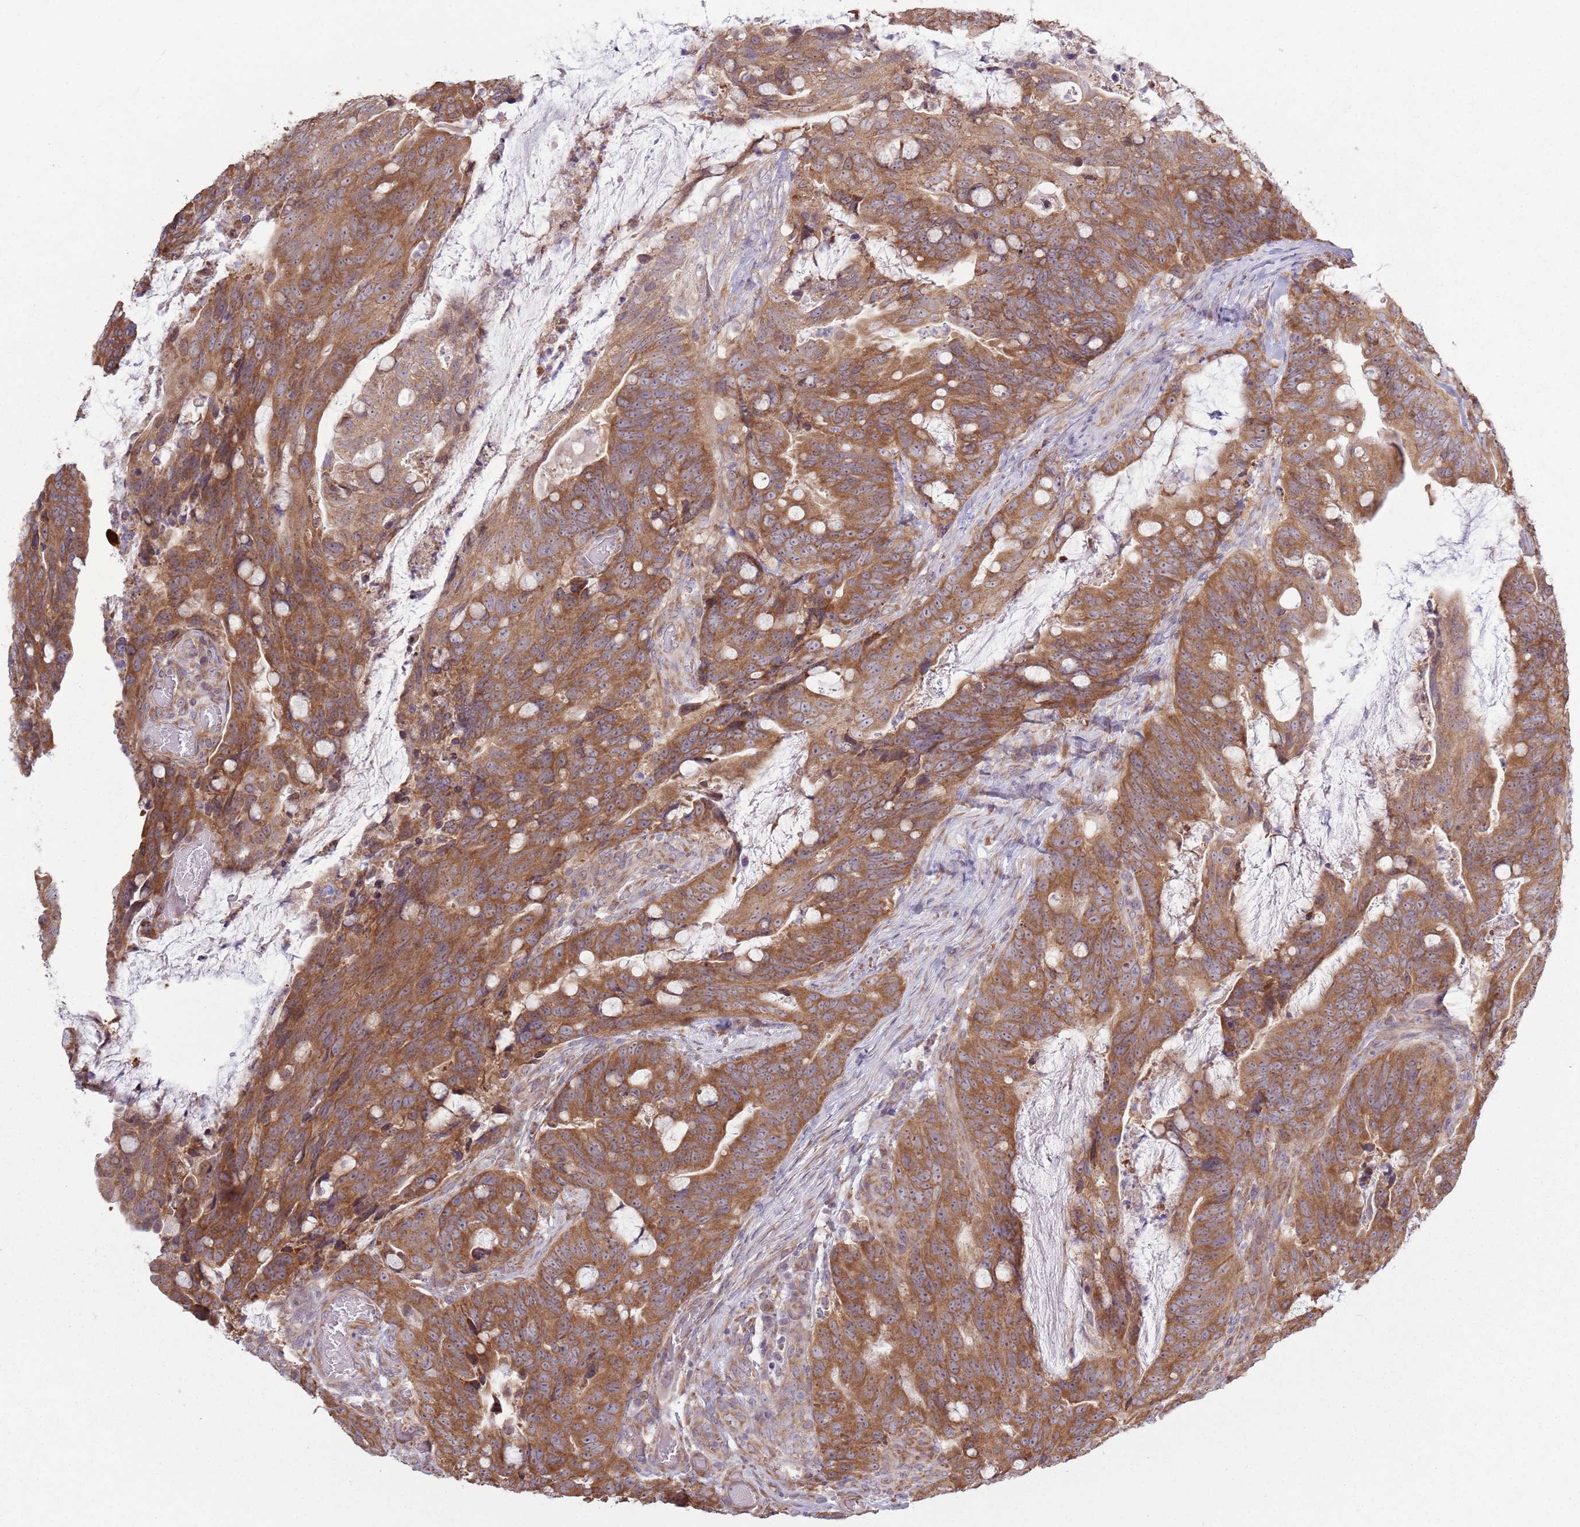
{"staining": {"intensity": "moderate", "quantity": ">75%", "location": "cytoplasmic/membranous"}, "tissue": "colorectal cancer", "cell_type": "Tumor cells", "image_type": "cancer", "snomed": [{"axis": "morphology", "description": "Adenocarcinoma, NOS"}, {"axis": "topography", "description": "Colon"}], "caption": "Approximately >75% of tumor cells in human colorectal cancer (adenocarcinoma) reveal moderate cytoplasmic/membranous protein positivity as visualized by brown immunohistochemical staining.", "gene": "RPL17-C18orf32", "patient": {"sex": "female", "age": 82}}